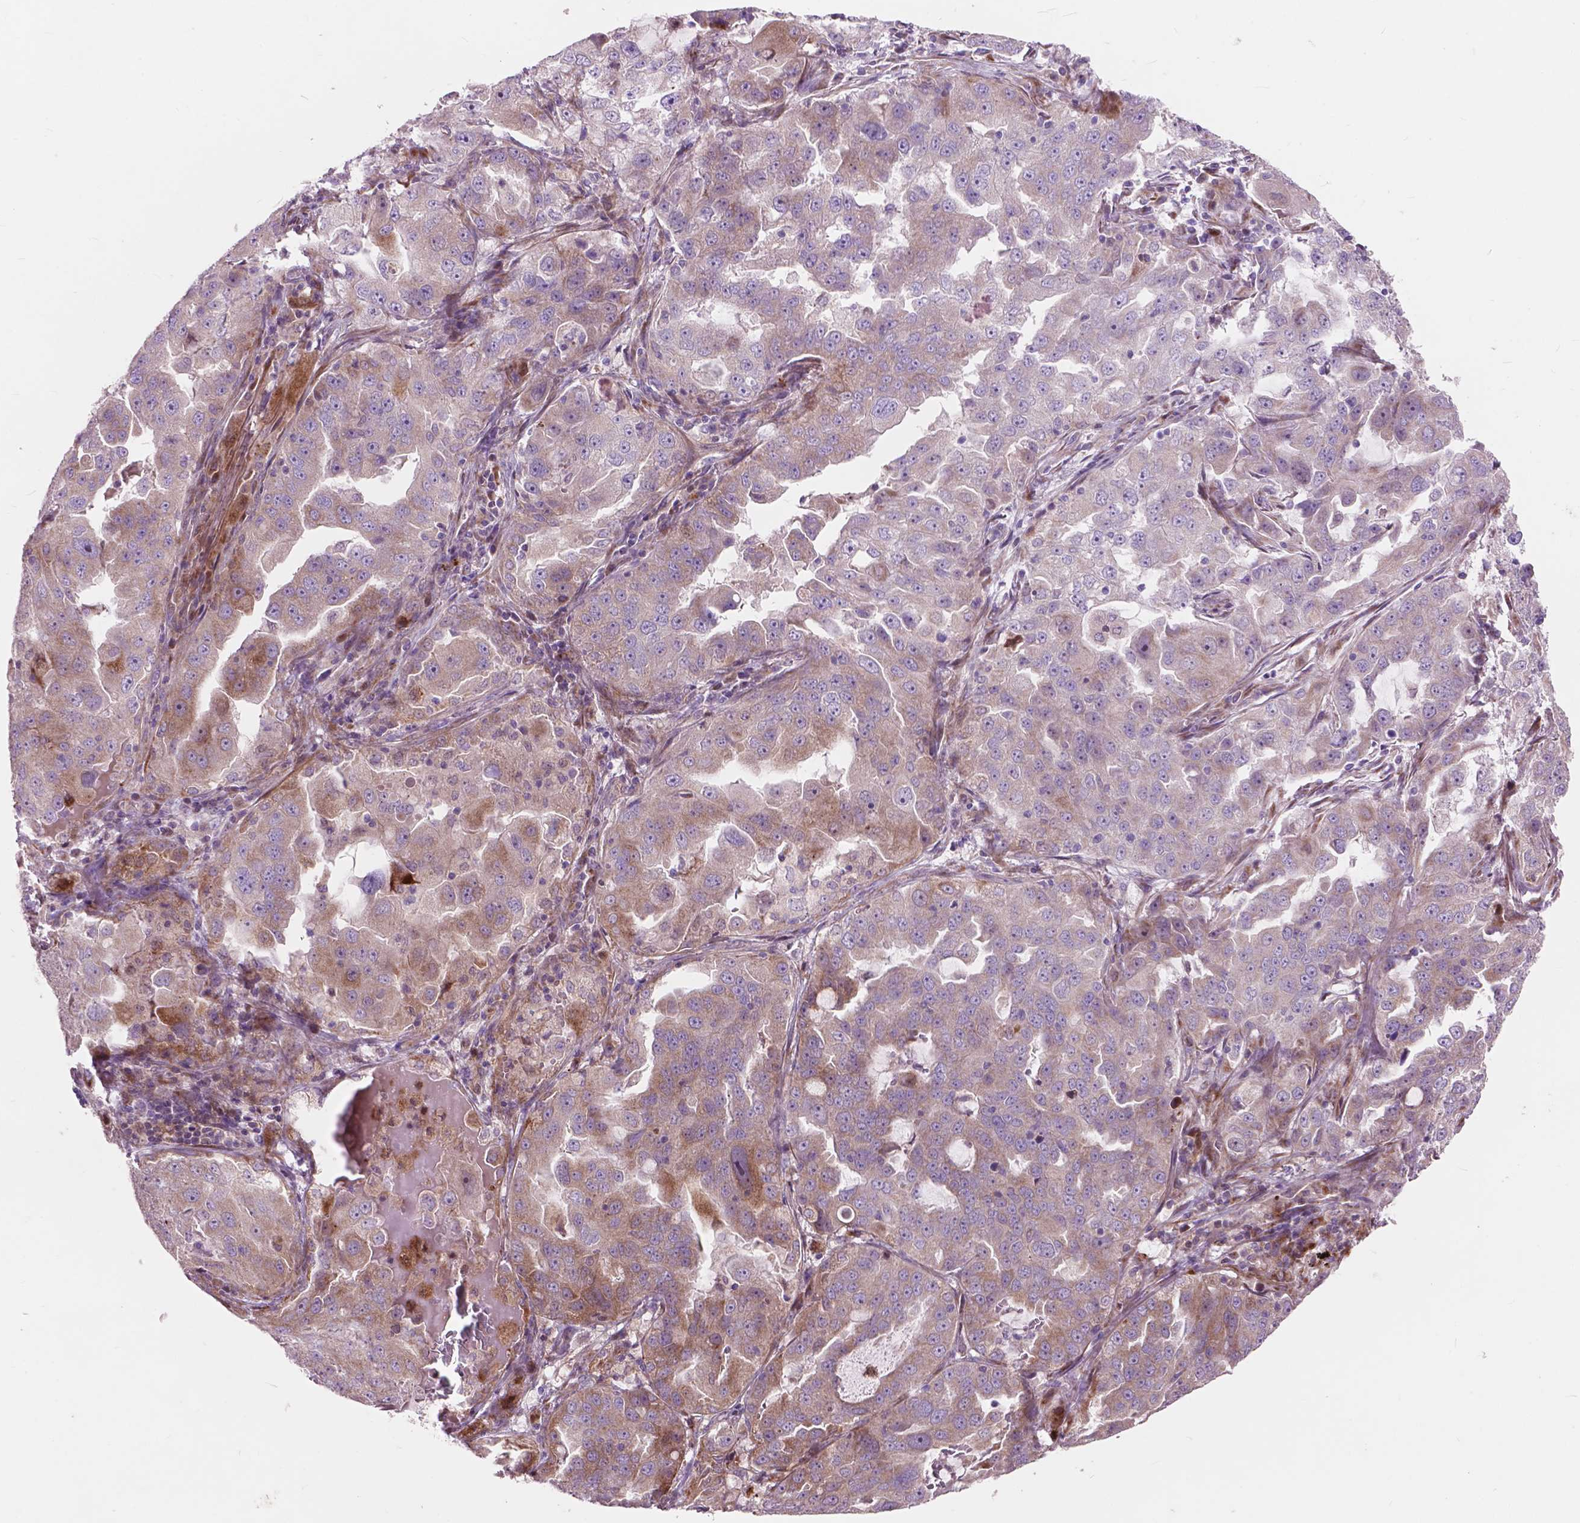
{"staining": {"intensity": "weak", "quantity": "25%-75%", "location": "cytoplasmic/membranous"}, "tissue": "lung cancer", "cell_type": "Tumor cells", "image_type": "cancer", "snomed": [{"axis": "morphology", "description": "Adenocarcinoma, NOS"}, {"axis": "topography", "description": "Lung"}], "caption": "Immunohistochemistry micrograph of neoplastic tissue: lung adenocarcinoma stained using immunohistochemistry displays low levels of weak protein expression localized specifically in the cytoplasmic/membranous of tumor cells, appearing as a cytoplasmic/membranous brown color.", "gene": "MORN1", "patient": {"sex": "female", "age": 61}}